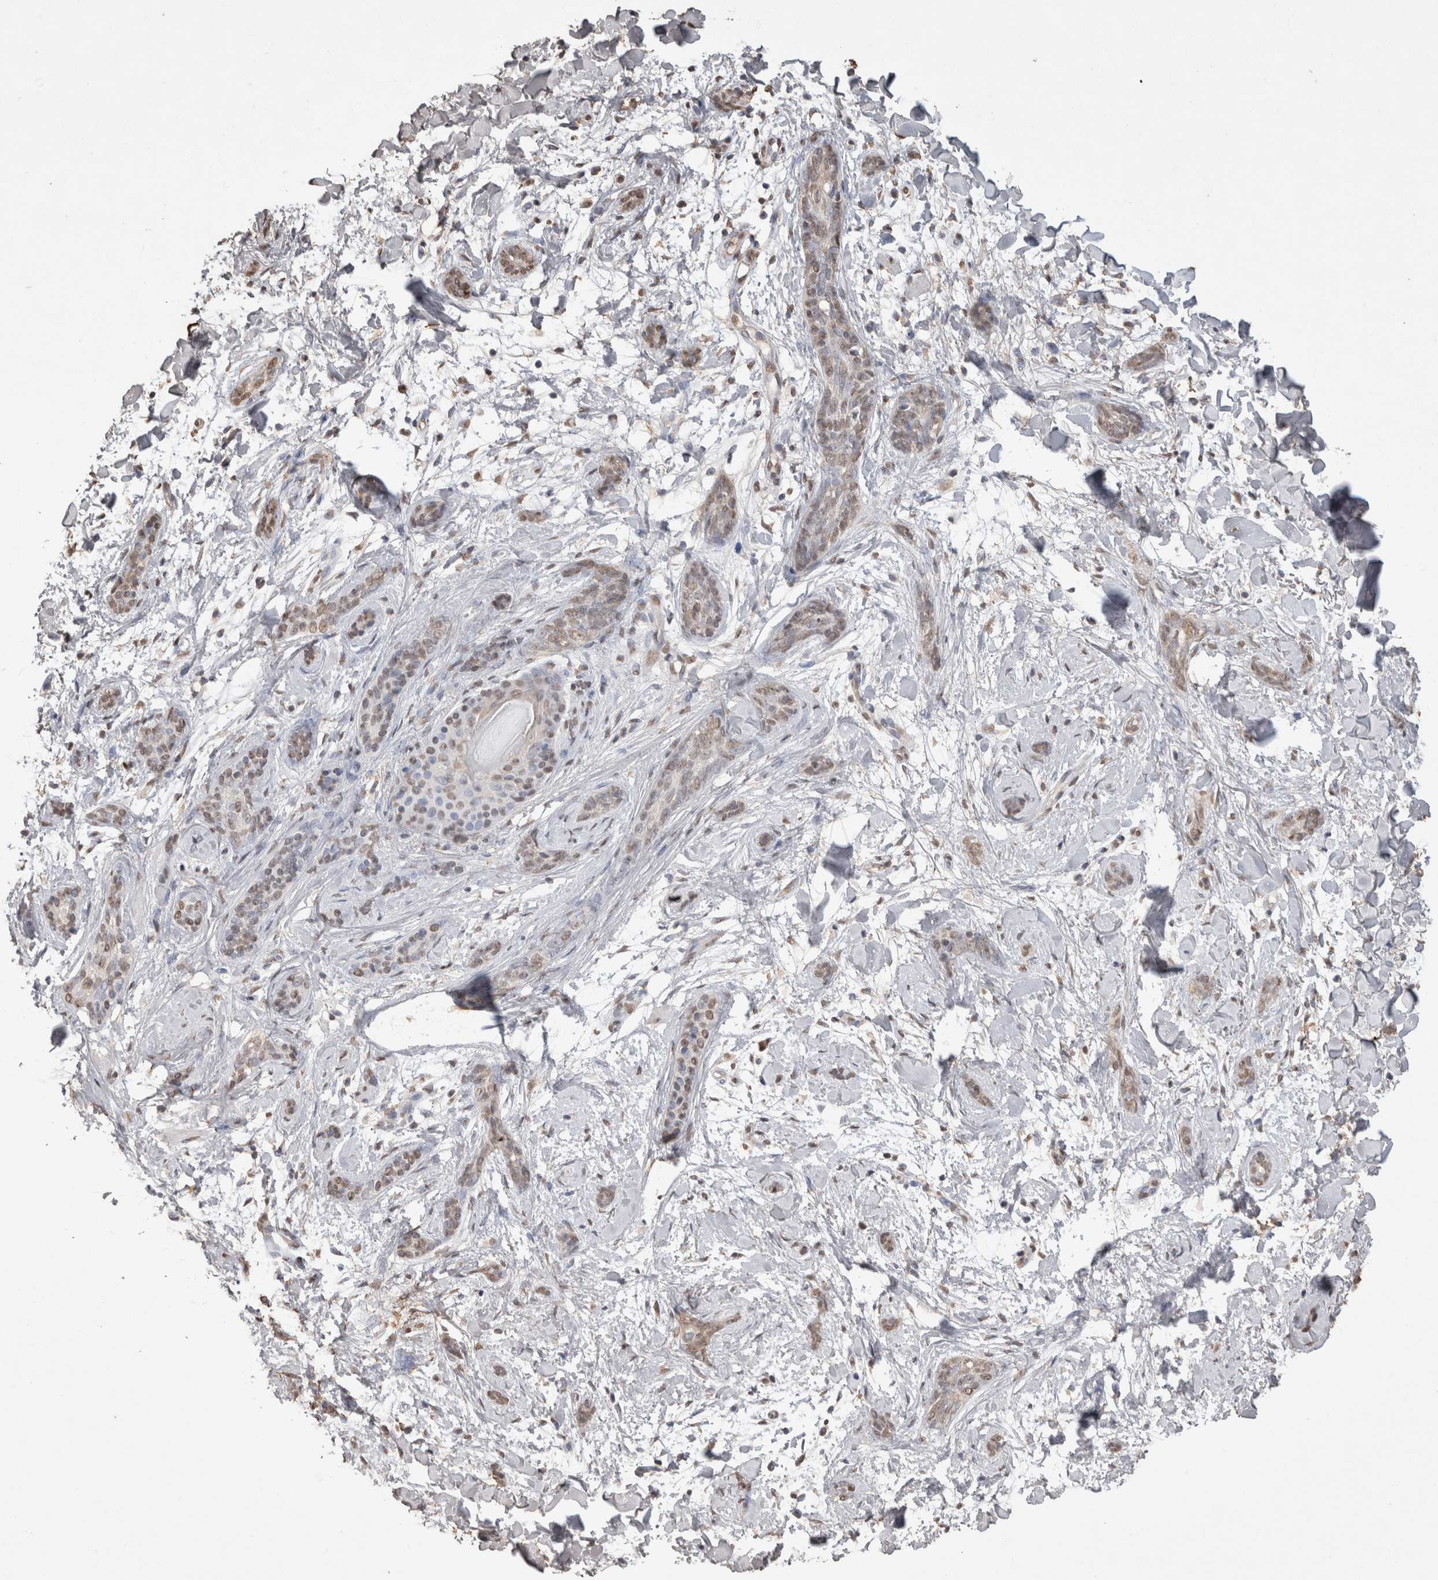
{"staining": {"intensity": "weak", "quantity": ">75%", "location": "nuclear"}, "tissue": "skin cancer", "cell_type": "Tumor cells", "image_type": "cancer", "snomed": [{"axis": "morphology", "description": "Basal cell carcinoma"}, {"axis": "morphology", "description": "Adnexal tumor, benign"}, {"axis": "topography", "description": "Skin"}], "caption": "Brown immunohistochemical staining in basal cell carcinoma (skin) shows weak nuclear positivity in approximately >75% of tumor cells. The protein is shown in brown color, while the nuclei are stained blue.", "gene": "MLX", "patient": {"sex": "female", "age": 42}}